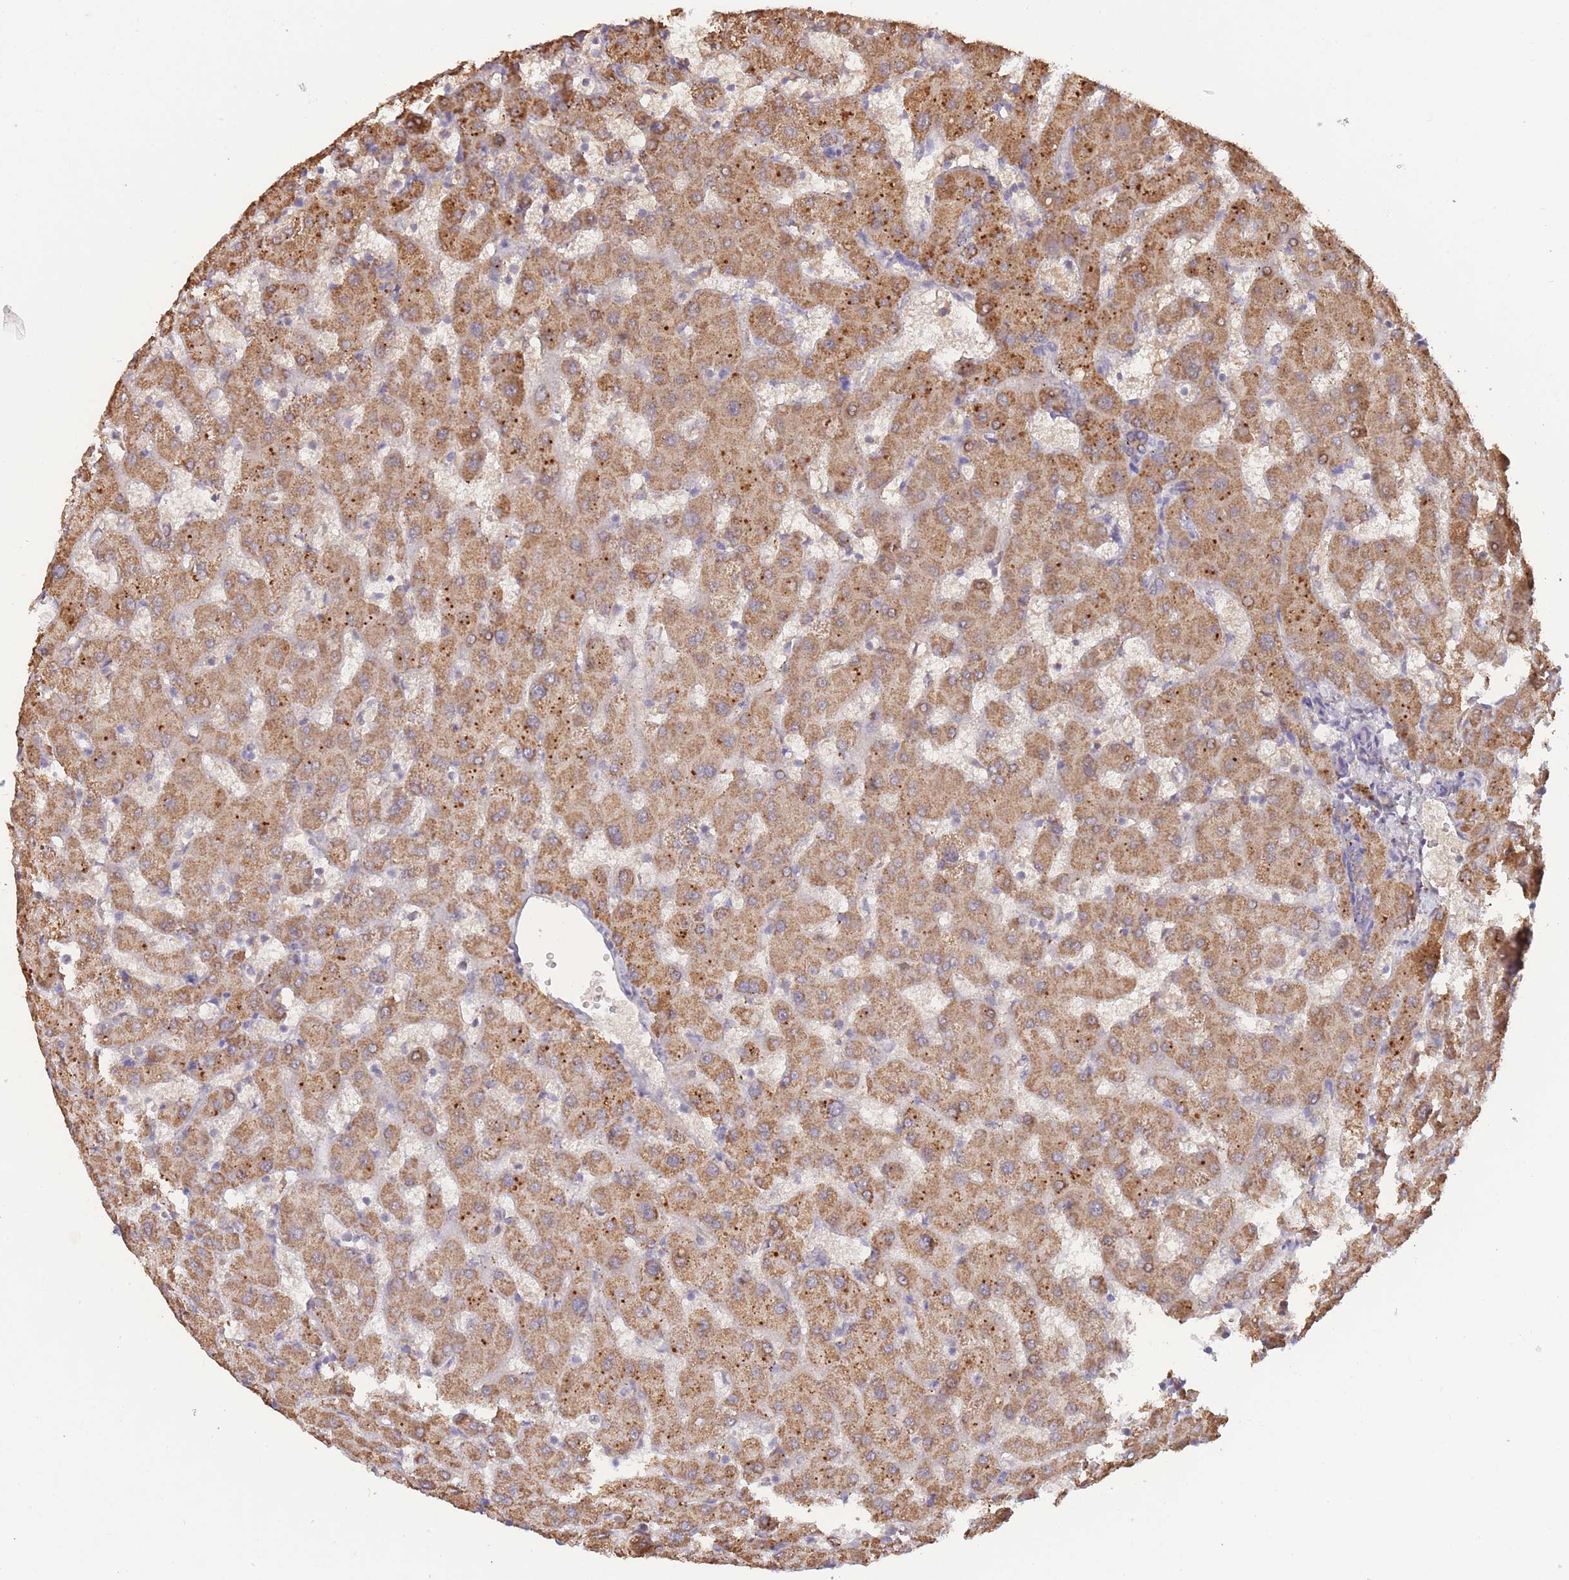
{"staining": {"intensity": "negative", "quantity": "none", "location": "none"}, "tissue": "liver", "cell_type": "Cholangiocytes", "image_type": "normal", "snomed": [{"axis": "morphology", "description": "Normal tissue, NOS"}, {"axis": "topography", "description": "Liver"}], "caption": "An immunohistochemistry (IHC) micrograph of normal liver is shown. There is no staining in cholangiocytes of liver. (DAB (3,3'-diaminobenzidine) IHC, high magnification).", "gene": "MRPL17", "patient": {"sex": "female", "age": 63}}